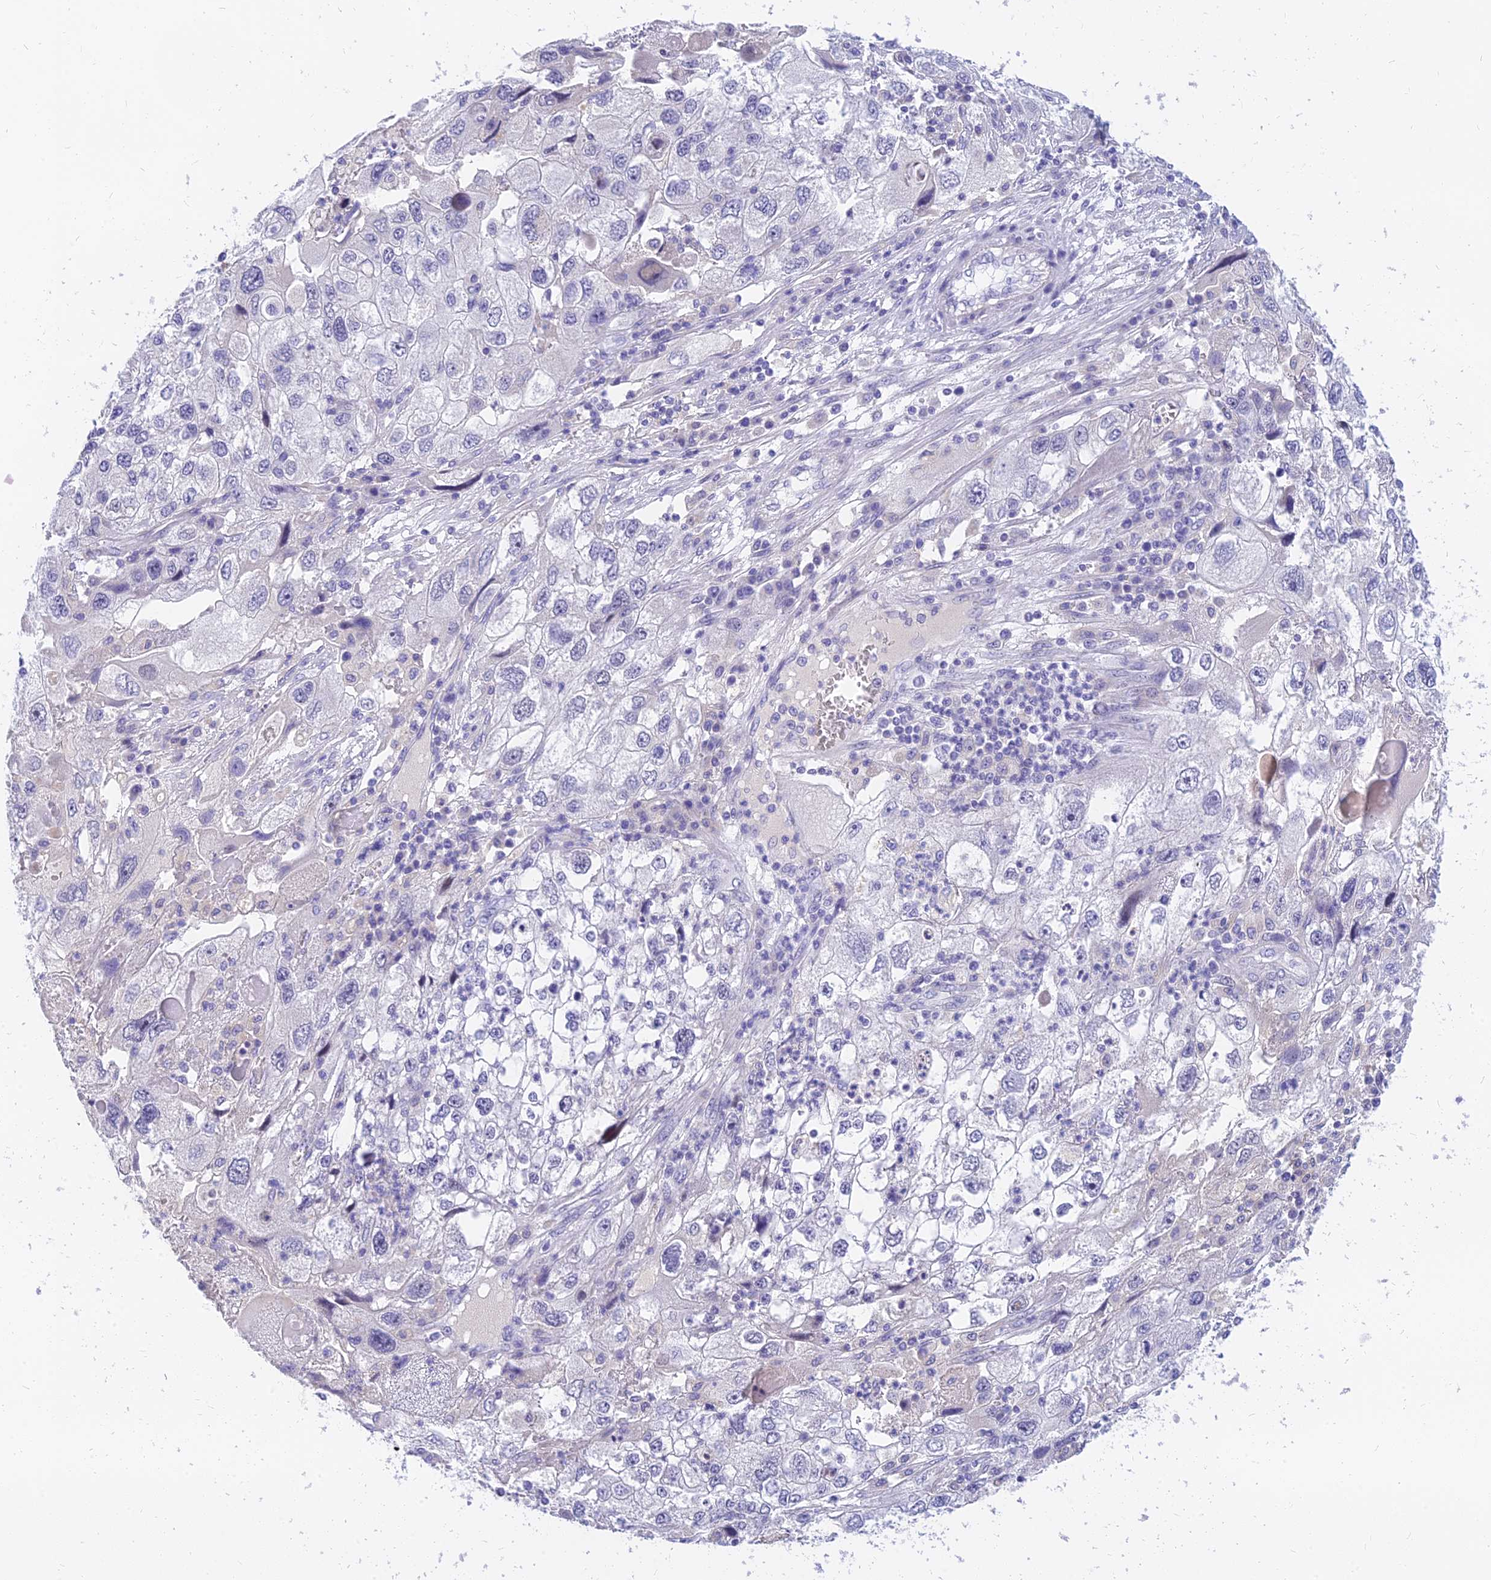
{"staining": {"intensity": "negative", "quantity": "none", "location": "none"}, "tissue": "endometrial cancer", "cell_type": "Tumor cells", "image_type": "cancer", "snomed": [{"axis": "morphology", "description": "Adenocarcinoma, NOS"}, {"axis": "topography", "description": "Endometrium"}], "caption": "IHC image of human endometrial cancer (adenocarcinoma) stained for a protein (brown), which reveals no positivity in tumor cells. Nuclei are stained in blue.", "gene": "TMEM161B", "patient": {"sex": "female", "age": 49}}